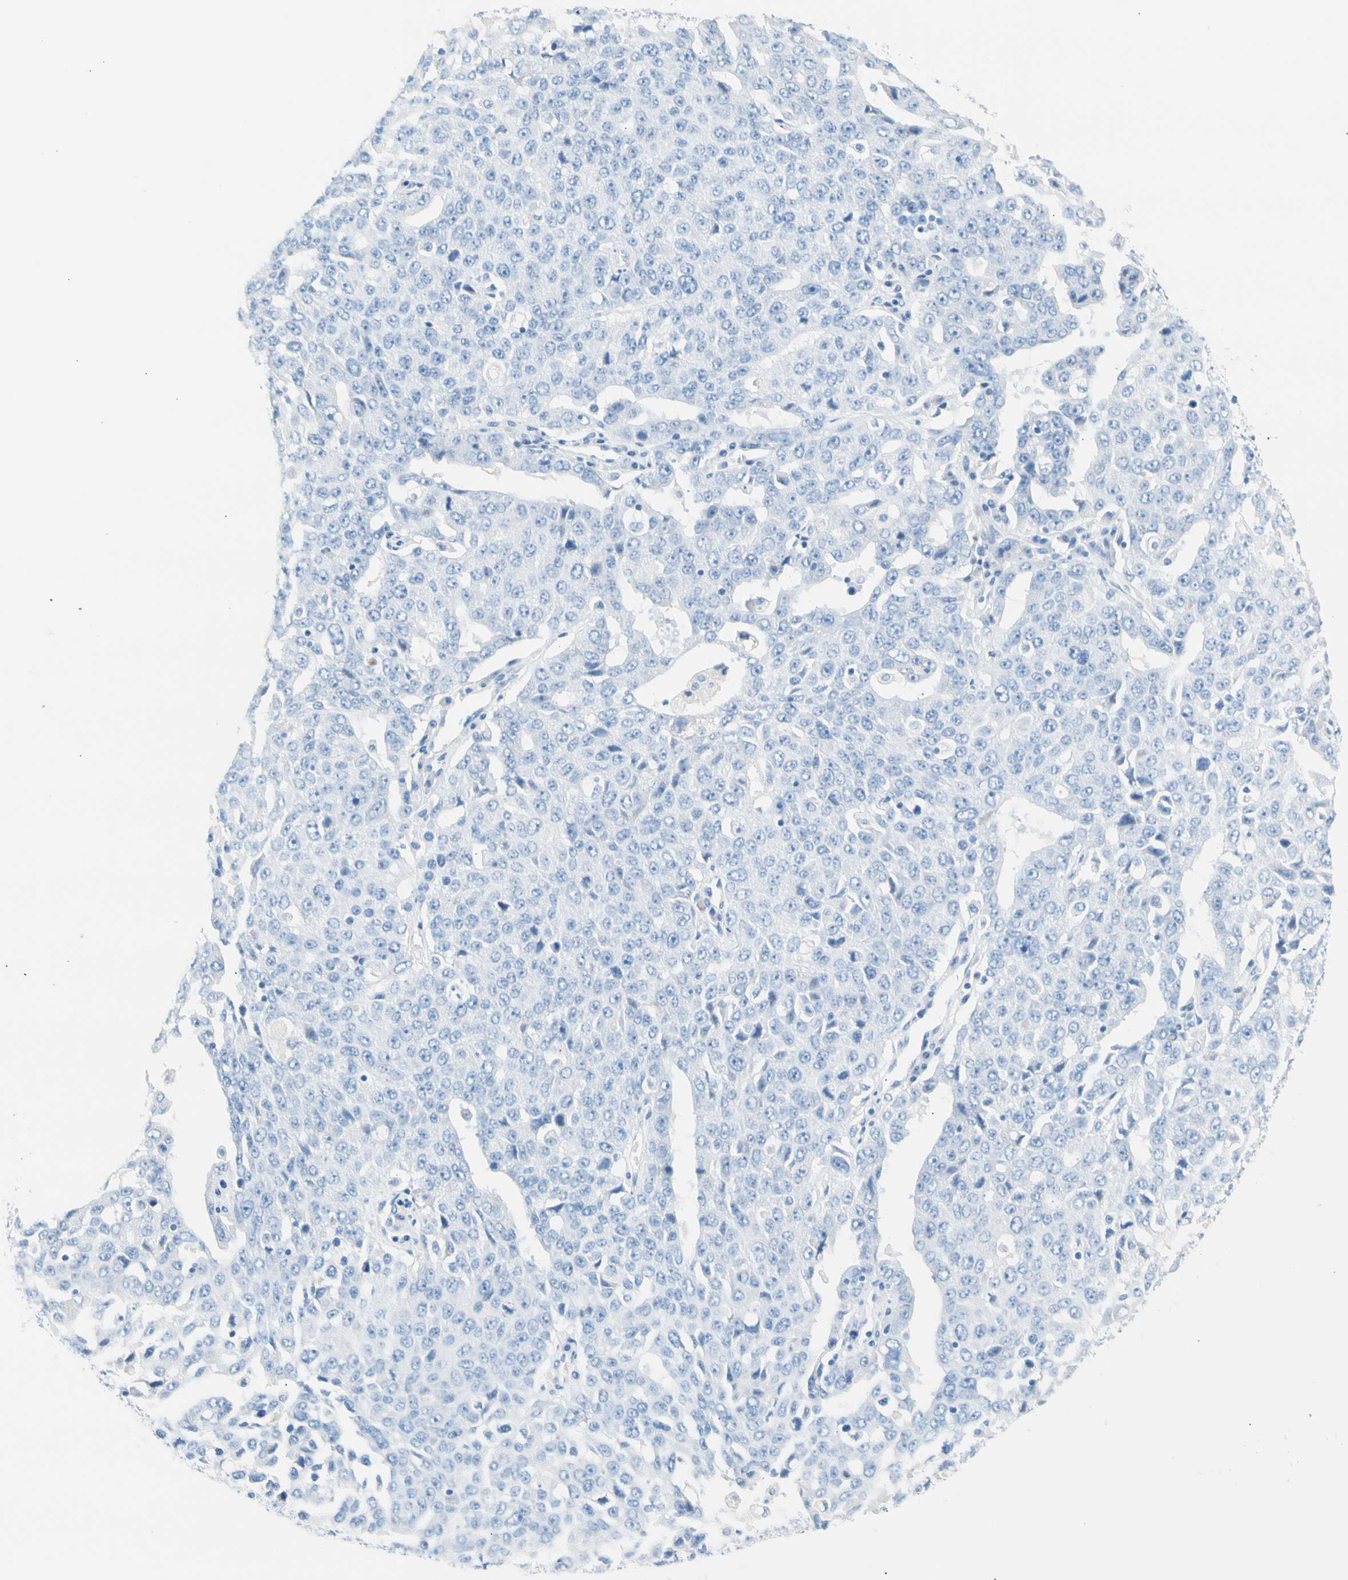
{"staining": {"intensity": "negative", "quantity": "none", "location": "none"}, "tissue": "ovarian cancer", "cell_type": "Tumor cells", "image_type": "cancer", "snomed": [{"axis": "morphology", "description": "Carcinoma, endometroid"}, {"axis": "topography", "description": "Ovary"}], "caption": "The micrograph shows no significant expression in tumor cells of ovarian endometroid carcinoma.", "gene": "CEL", "patient": {"sex": "female", "age": 62}}